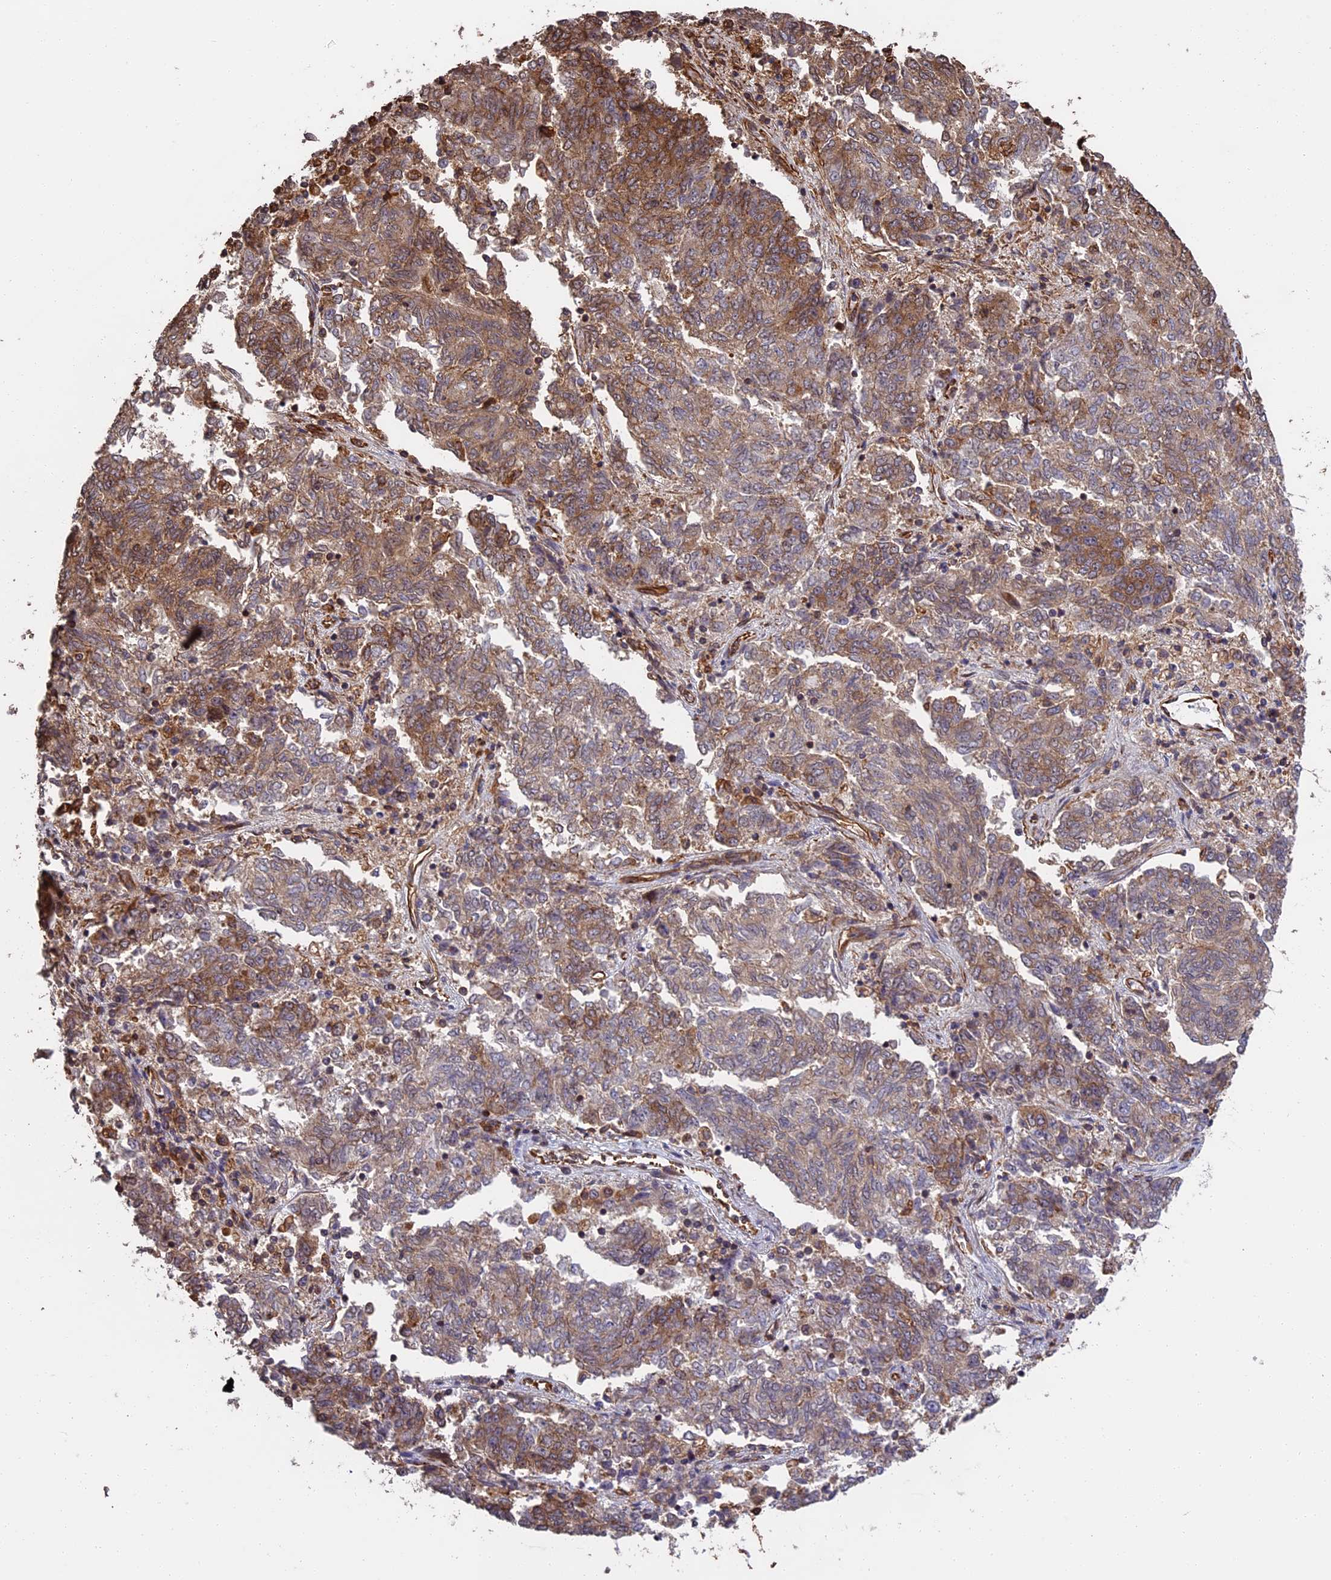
{"staining": {"intensity": "moderate", "quantity": "25%-75%", "location": "cytoplasmic/membranous"}, "tissue": "endometrial cancer", "cell_type": "Tumor cells", "image_type": "cancer", "snomed": [{"axis": "morphology", "description": "Adenocarcinoma, NOS"}, {"axis": "topography", "description": "Endometrium"}], "caption": "Endometrial cancer (adenocarcinoma) tissue shows moderate cytoplasmic/membranous positivity in about 25%-75% of tumor cells, visualized by immunohistochemistry.", "gene": "CCDC124", "patient": {"sex": "female", "age": 80}}